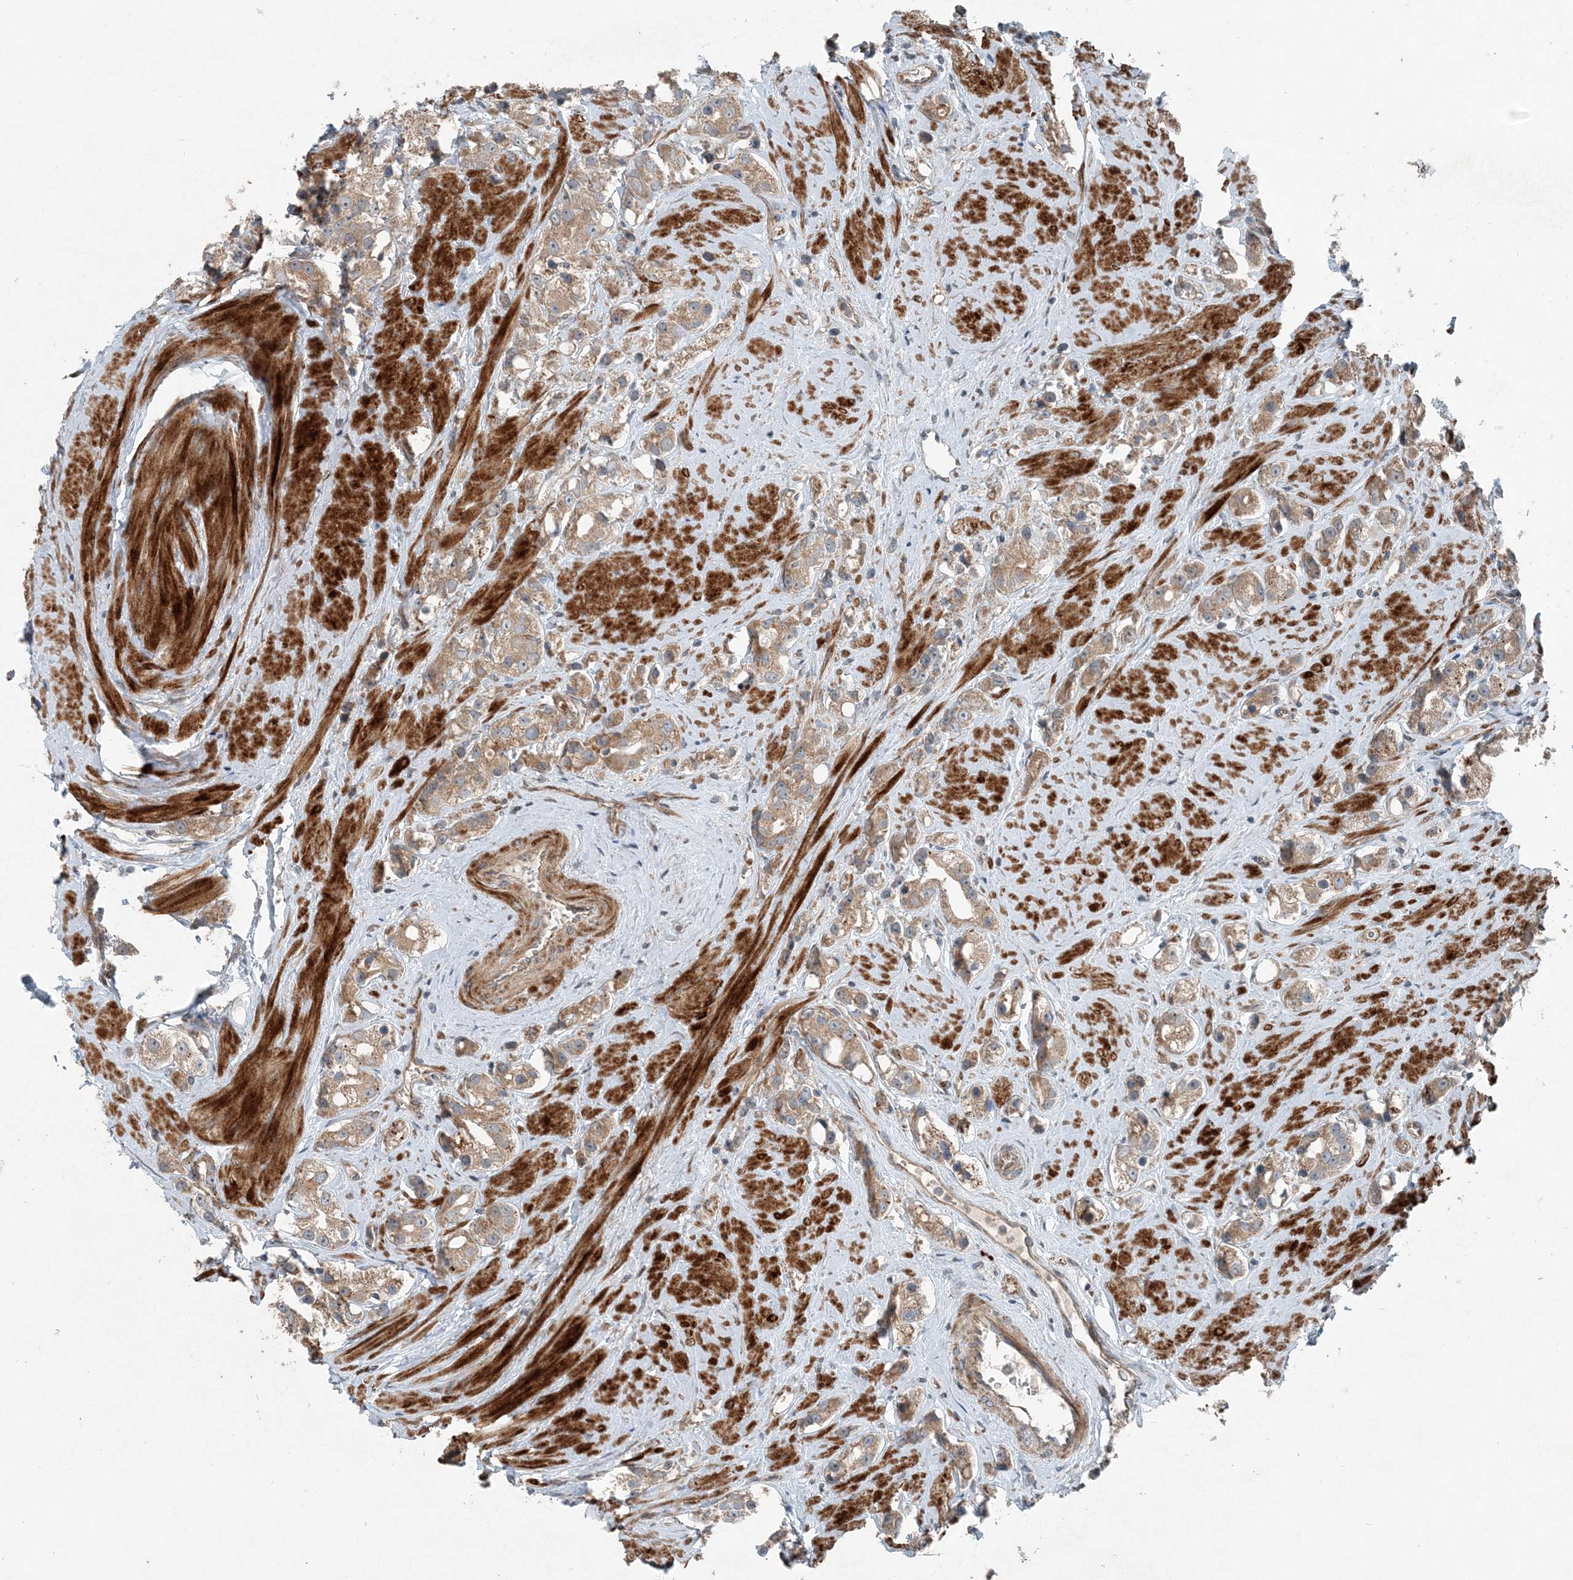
{"staining": {"intensity": "moderate", "quantity": ">75%", "location": "cytoplasmic/membranous"}, "tissue": "prostate cancer", "cell_type": "Tumor cells", "image_type": "cancer", "snomed": [{"axis": "morphology", "description": "Adenocarcinoma, NOS"}, {"axis": "topography", "description": "Prostate"}], "caption": "Immunohistochemistry of human prostate cancer (adenocarcinoma) exhibits medium levels of moderate cytoplasmic/membranous positivity in about >75% of tumor cells. (DAB (3,3'-diaminobenzidine) IHC with brightfield microscopy, high magnification).", "gene": "INTU", "patient": {"sex": "male", "age": 79}}